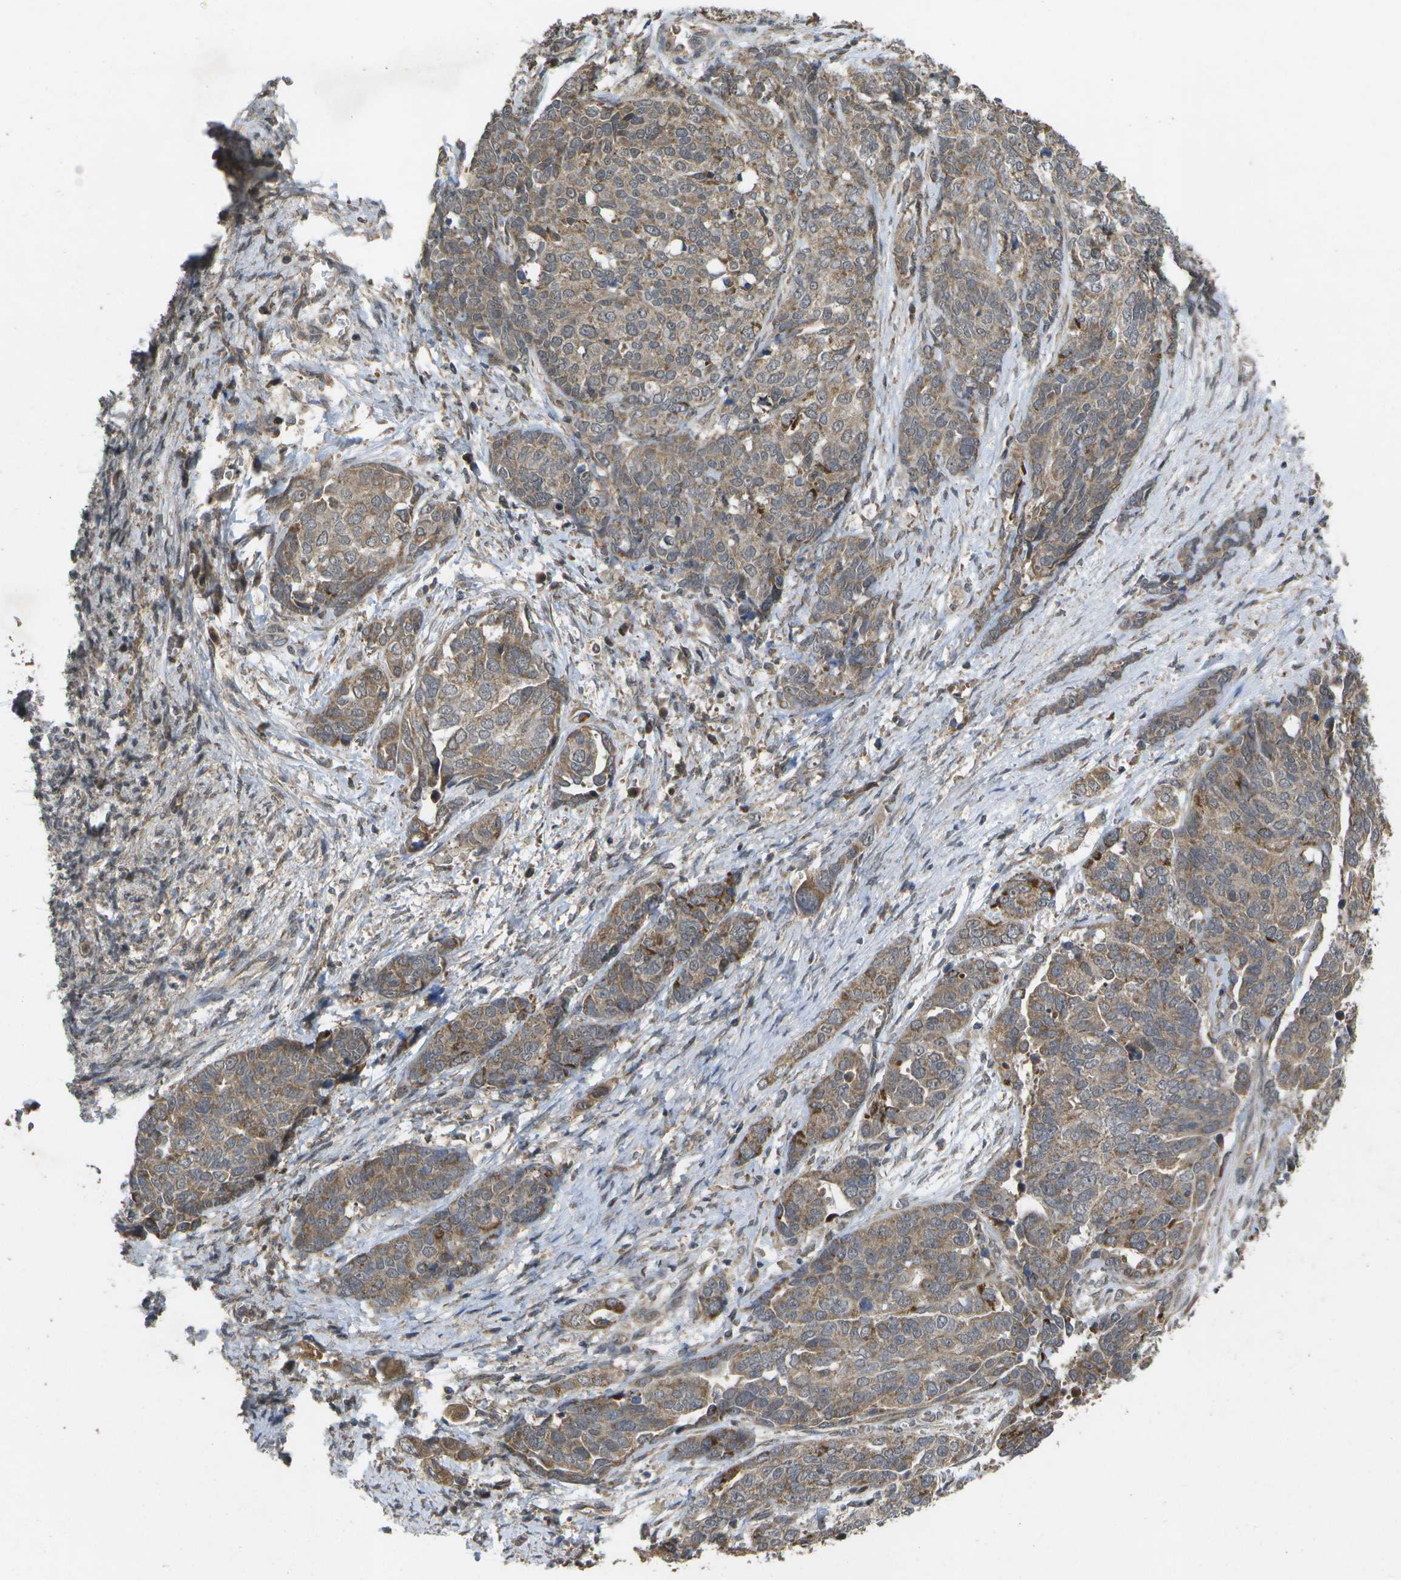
{"staining": {"intensity": "moderate", "quantity": ">75%", "location": "cytoplasmic/membranous"}, "tissue": "ovarian cancer", "cell_type": "Tumor cells", "image_type": "cancer", "snomed": [{"axis": "morphology", "description": "Cystadenocarcinoma, serous, NOS"}, {"axis": "topography", "description": "Ovary"}], "caption": "High-magnification brightfield microscopy of ovarian serous cystadenocarcinoma stained with DAB (brown) and counterstained with hematoxylin (blue). tumor cells exhibit moderate cytoplasmic/membranous expression is seen in approximately>75% of cells. (brown staining indicates protein expression, while blue staining denotes nuclei).", "gene": "ALAS1", "patient": {"sex": "female", "age": 44}}